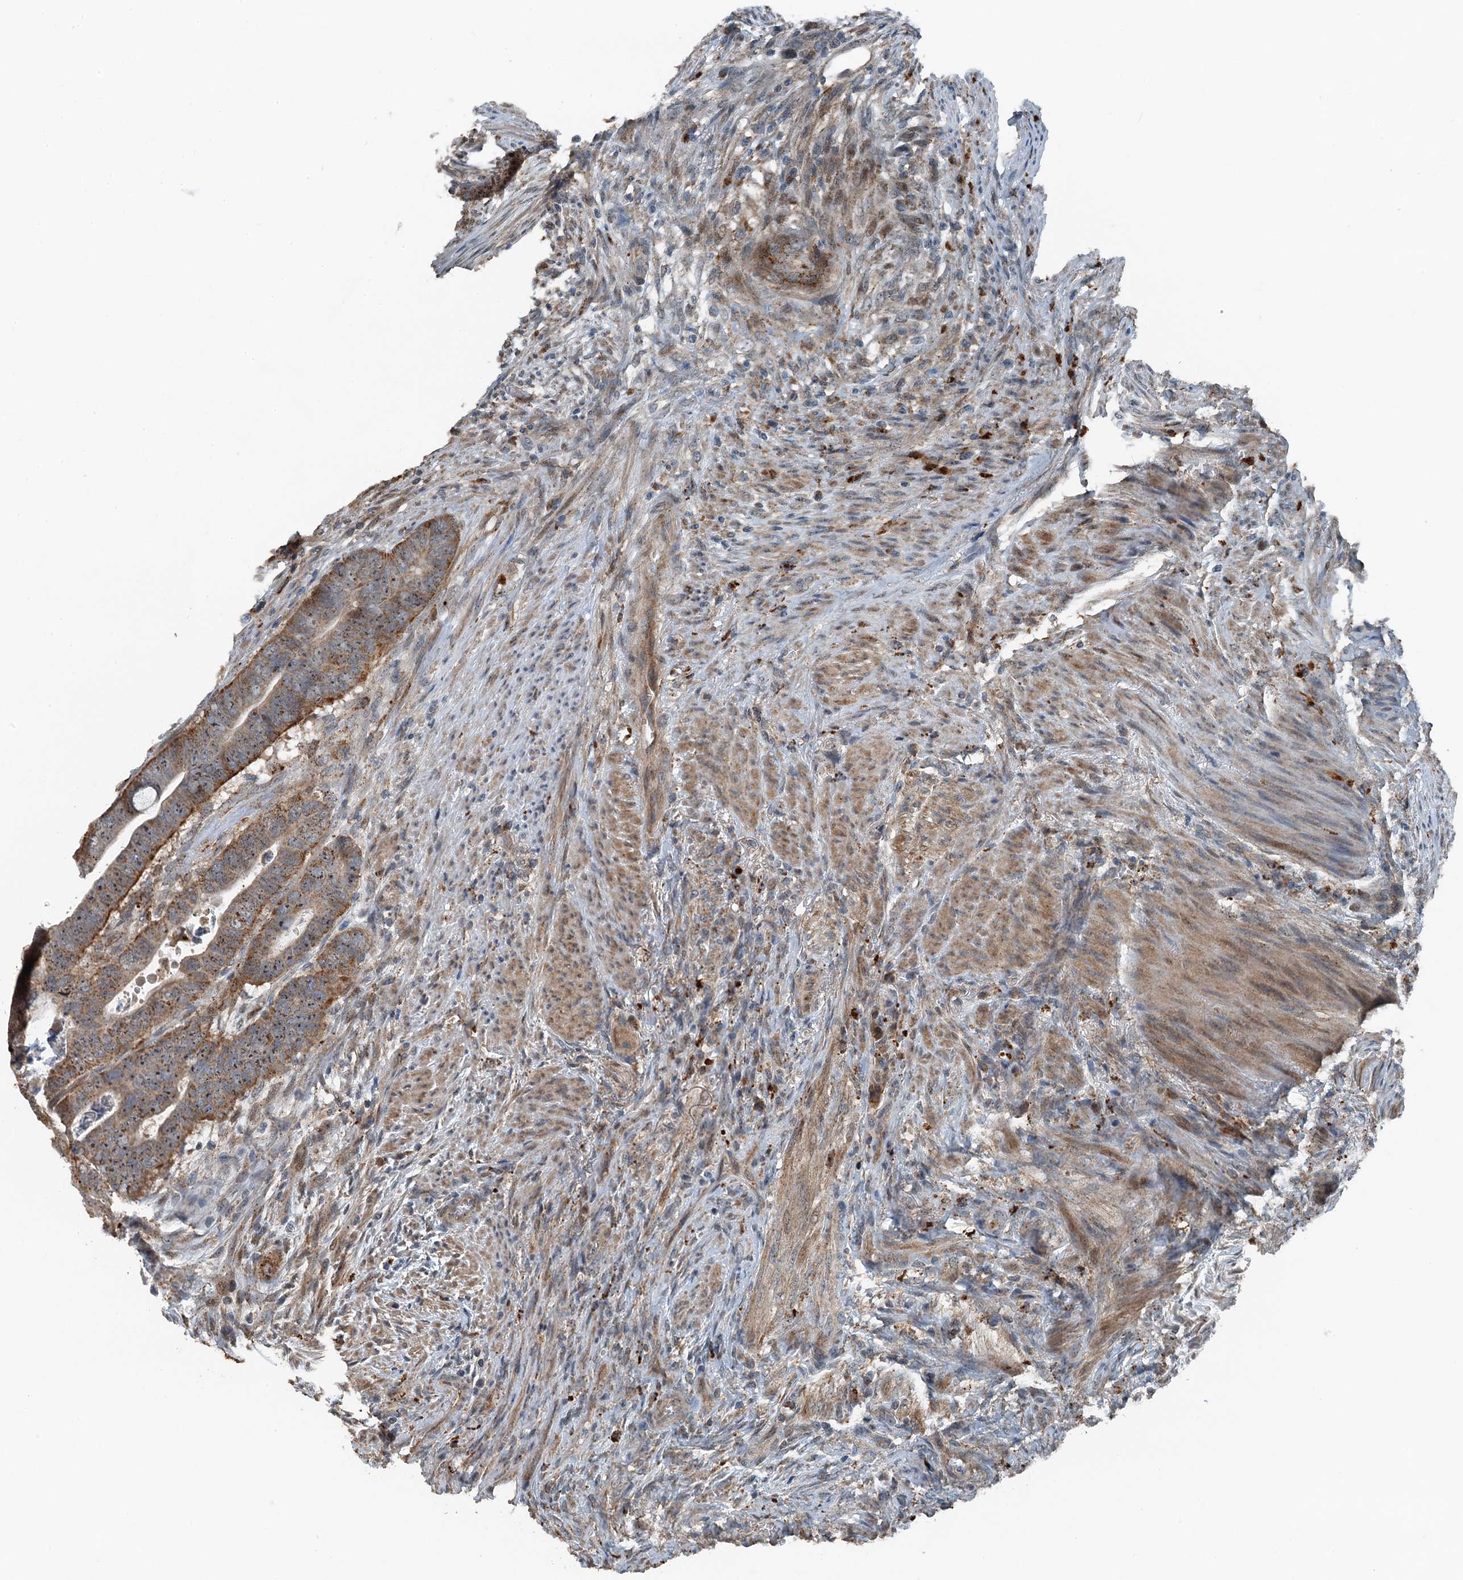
{"staining": {"intensity": "moderate", "quantity": ">75%", "location": "cytoplasmic/membranous"}, "tissue": "colorectal cancer", "cell_type": "Tumor cells", "image_type": "cancer", "snomed": [{"axis": "morphology", "description": "Adenocarcinoma, NOS"}, {"axis": "topography", "description": "Rectum"}], "caption": "Adenocarcinoma (colorectal) tissue shows moderate cytoplasmic/membranous expression in approximately >75% of tumor cells, visualized by immunohistochemistry.", "gene": "BMERB1", "patient": {"sex": "female", "age": 78}}